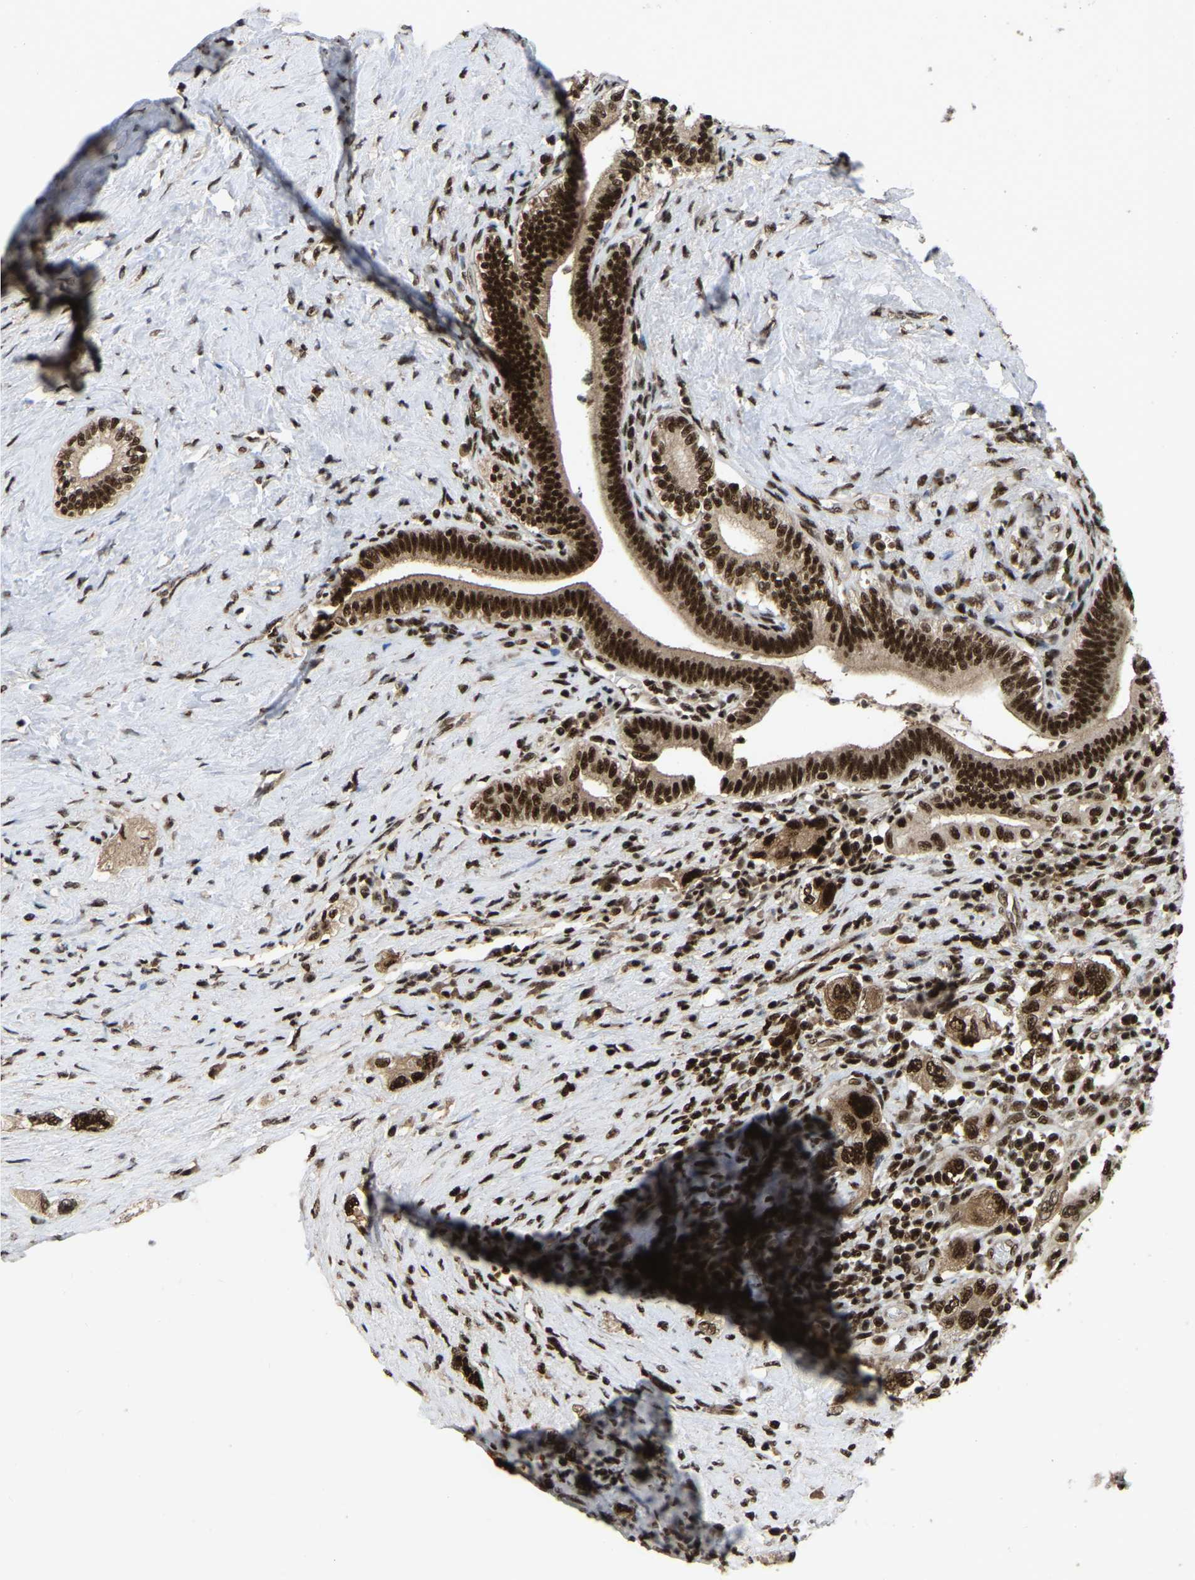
{"staining": {"intensity": "strong", "quantity": ">75%", "location": "nuclear"}, "tissue": "pancreatic cancer", "cell_type": "Tumor cells", "image_type": "cancer", "snomed": [{"axis": "morphology", "description": "Adenocarcinoma, NOS"}, {"axis": "topography", "description": "Pancreas"}], "caption": "Human pancreatic cancer stained with a protein marker shows strong staining in tumor cells.", "gene": "TBL1XR1", "patient": {"sex": "female", "age": 73}}